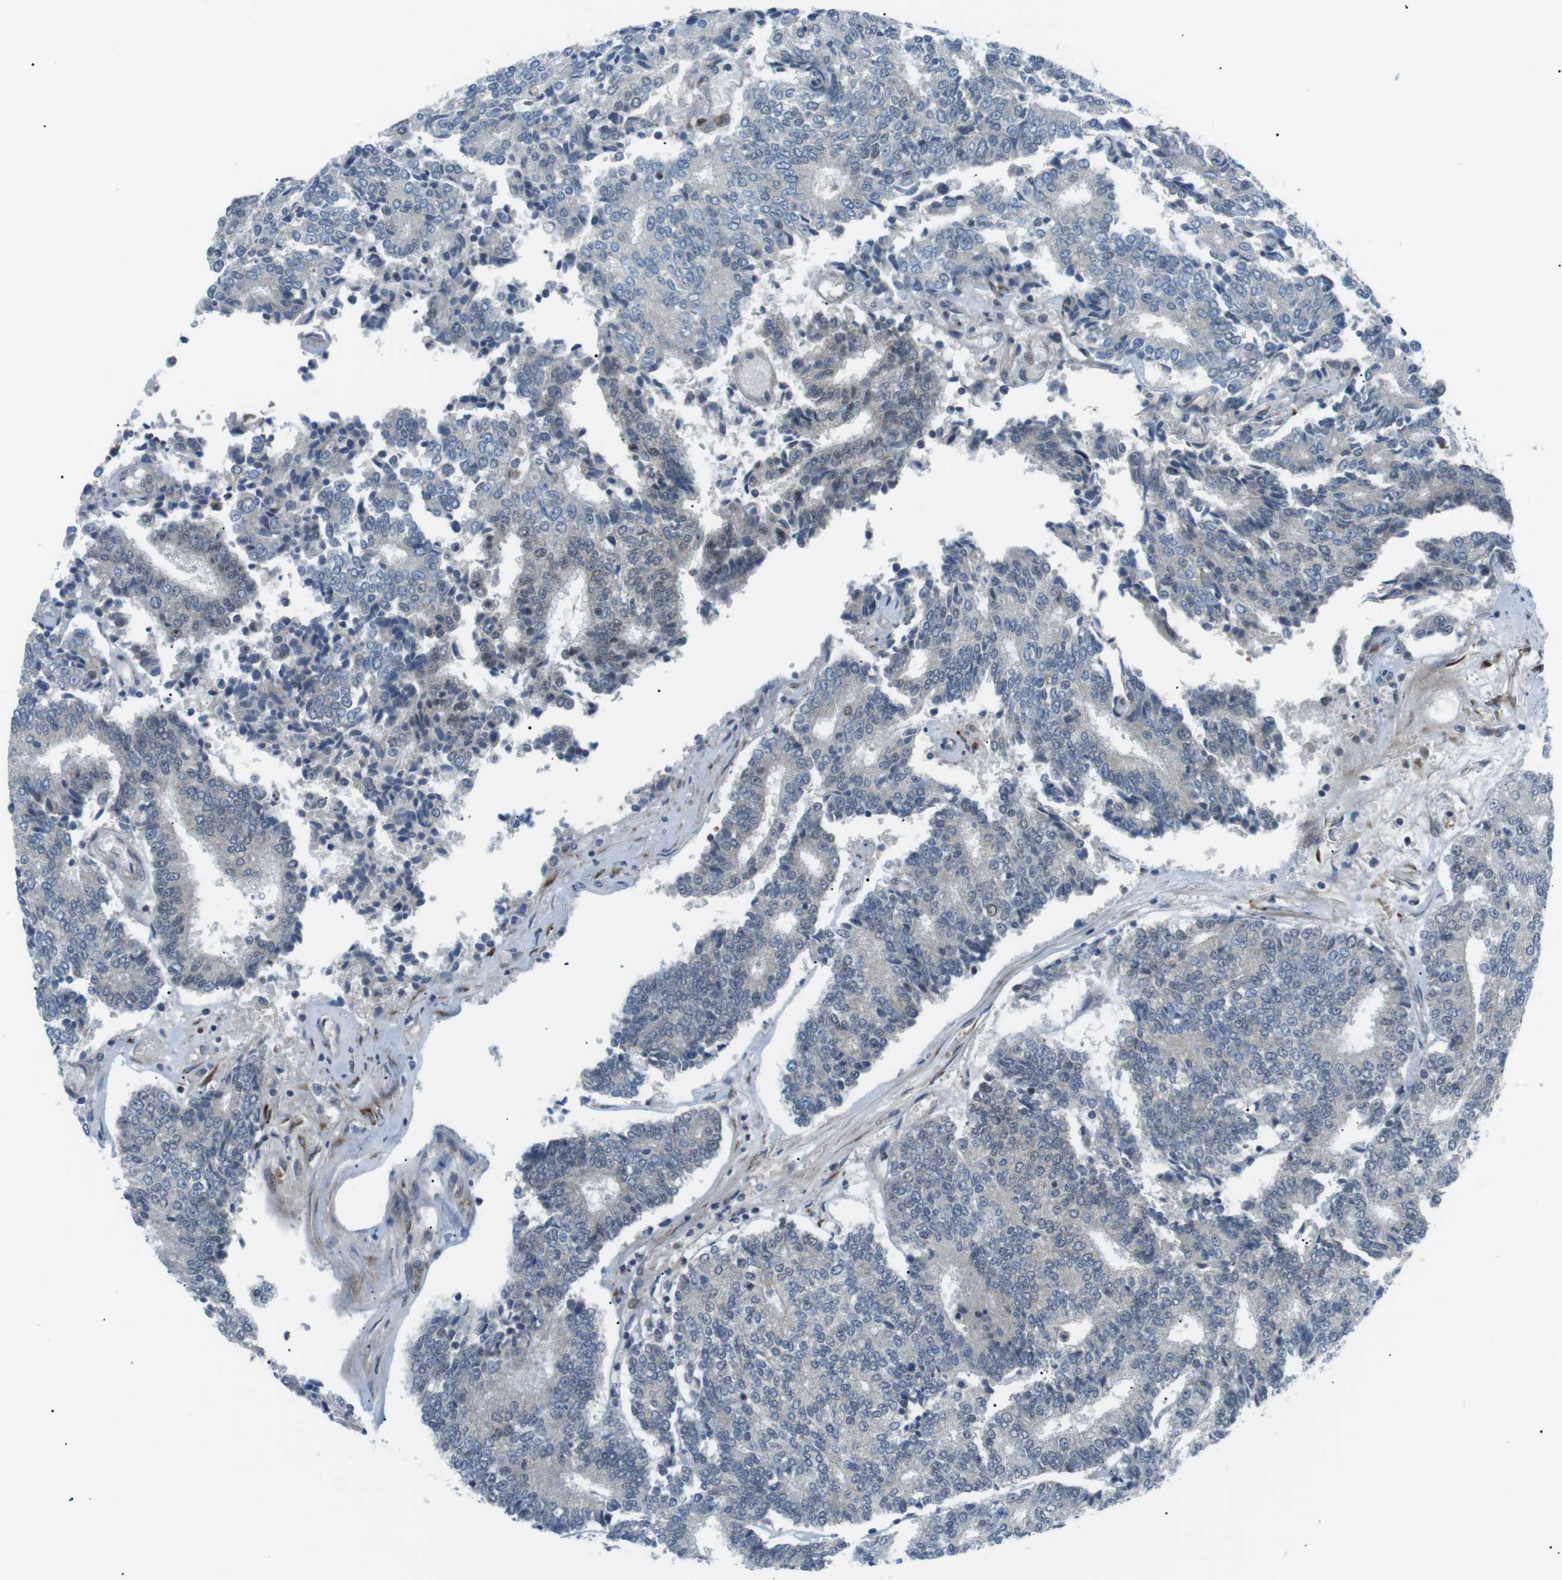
{"staining": {"intensity": "negative", "quantity": "none", "location": "none"}, "tissue": "prostate cancer", "cell_type": "Tumor cells", "image_type": "cancer", "snomed": [{"axis": "morphology", "description": "Normal tissue, NOS"}, {"axis": "morphology", "description": "Adenocarcinoma, High grade"}, {"axis": "topography", "description": "Prostate"}, {"axis": "topography", "description": "Seminal veicle"}], "caption": "DAB immunohistochemical staining of human prostate cancer demonstrates no significant staining in tumor cells.", "gene": "ARID5B", "patient": {"sex": "male", "age": 55}}